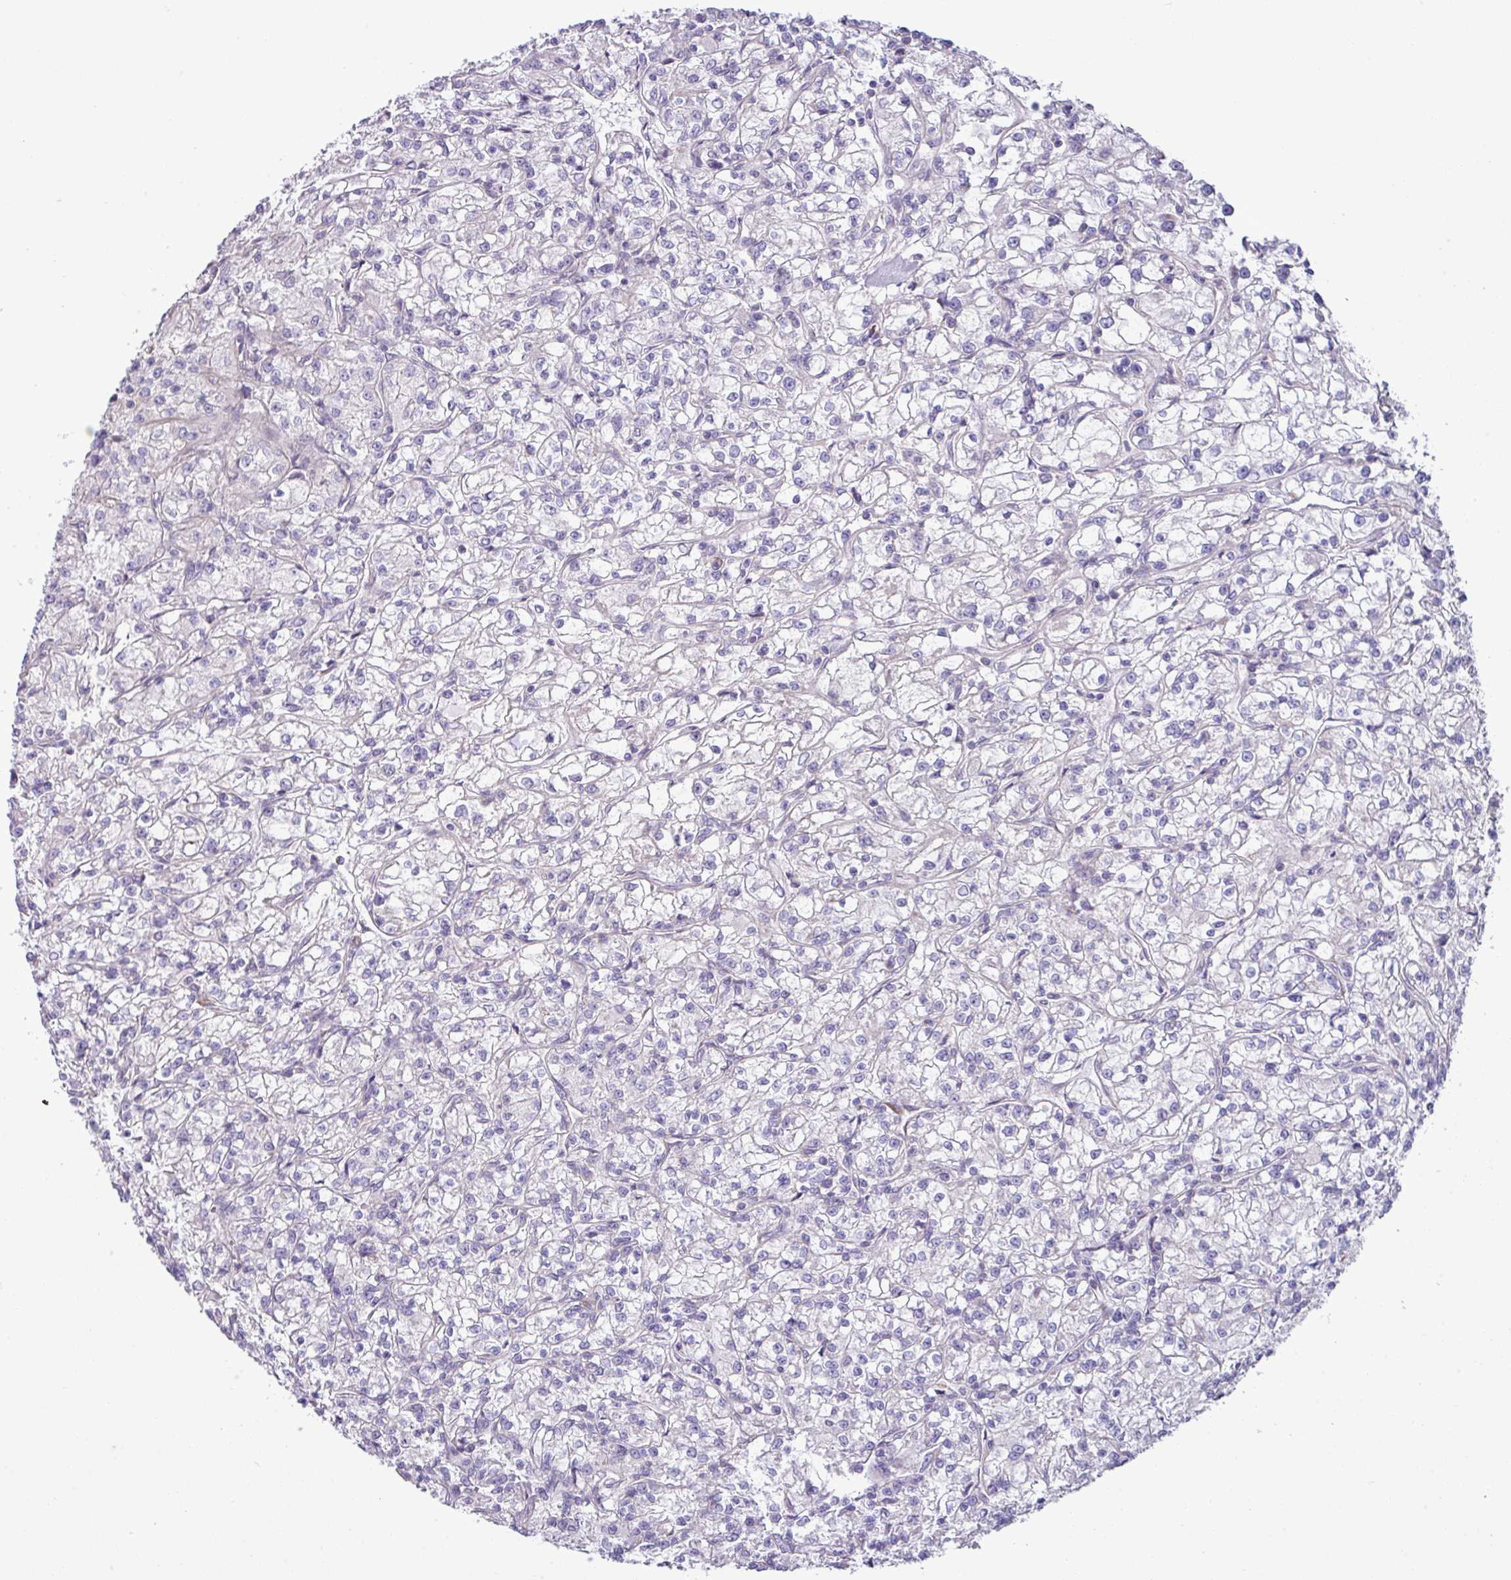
{"staining": {"intensity": "negative", "quantity": "none", "location": "none"}, "tissue": "renal cancer", "cell_type": "Tumor cells", "image_type": "cancer", "snomed": [{"axis": "morphology", "description": "Adenocarcinoma, NOS"}, {"axis": "topography", "description": "Kidney"}], "caption": "This is a micrograph of IHC staining of renal cancer, which shows no expression in tumor cells.", "gene": "IRGC", "patient": {"sex": "female", "age": 59}}